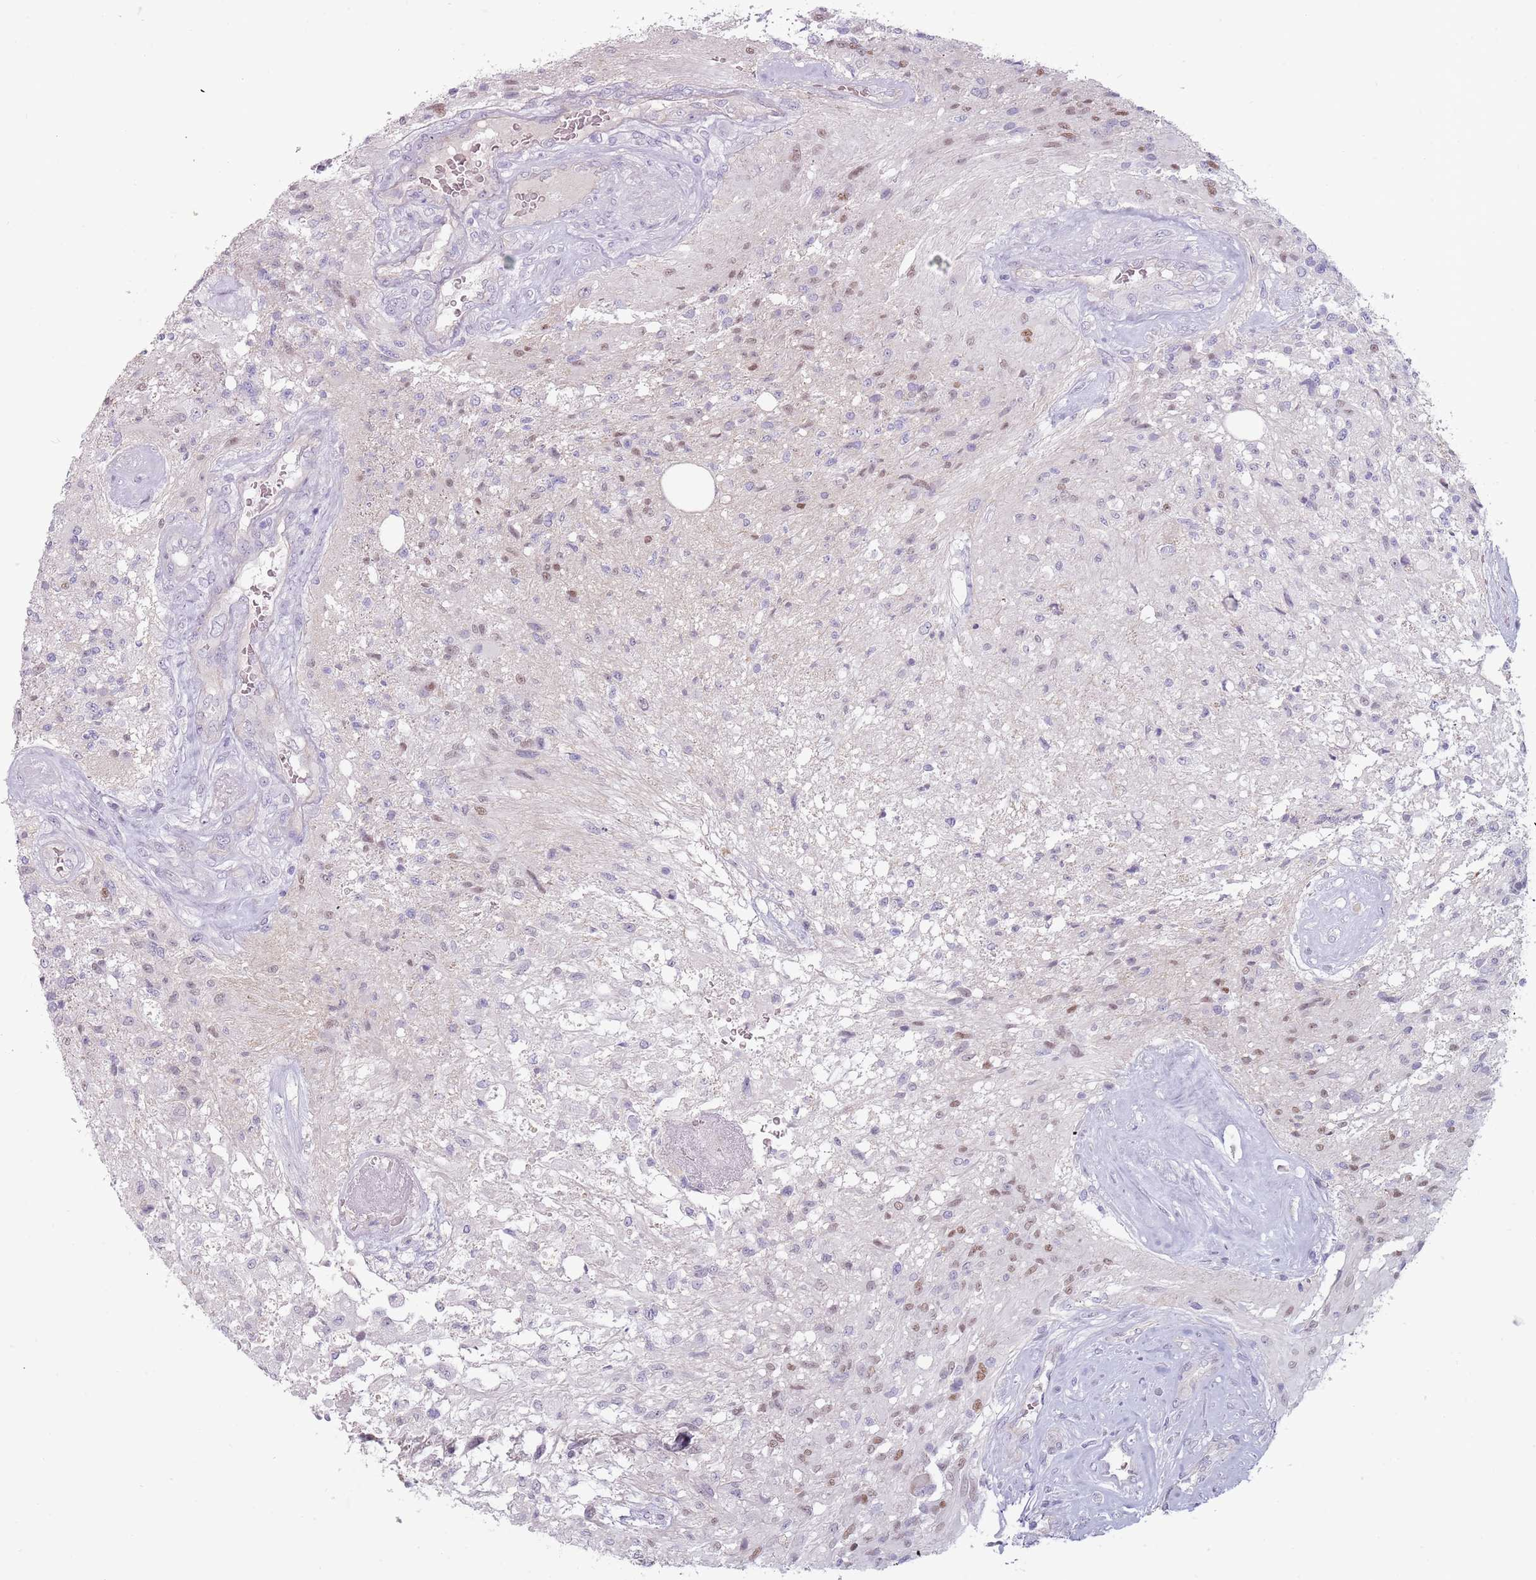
{"staining": {"intensity": "weak", "quantity": "25%-75%", "location": "nuclear"}, "tissue": "glioma", "cell_type": "Tumor cells", "image_type": "cancer", "snomed": [{"axis": "morphology", "description": "Glioma, malignant, High grade"}, {"axis": "topography", "description": "Brain"}], "caption": "This is an image of IHC staining of high-grade glioma (malignant), which shows weak positivity in the nuclear of tumor cells.", "gene": "RFX2", "patient": {"sex": "male", "age": 56}}